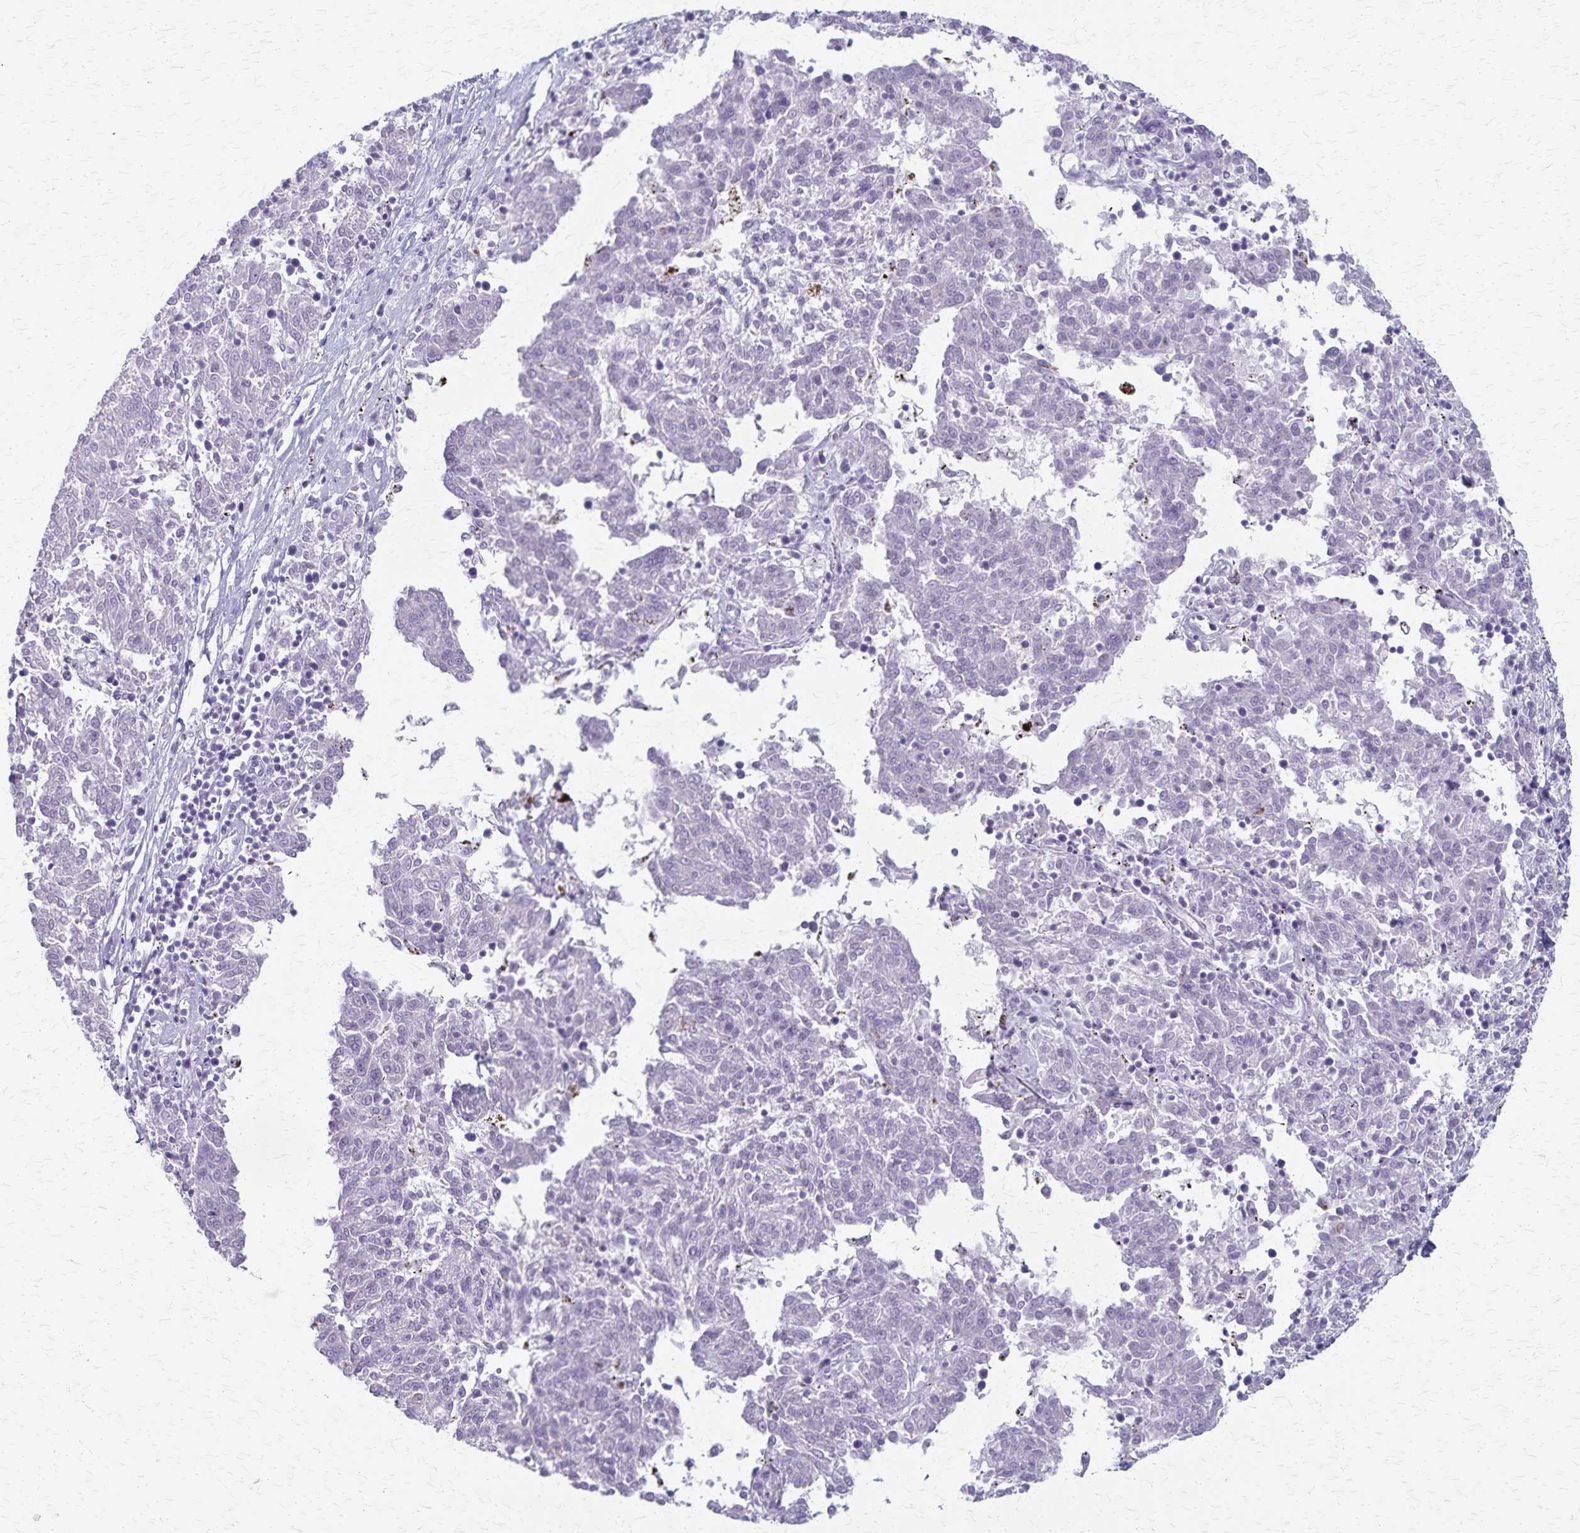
{"staining": {"intensity": "negative", "quantity": "none", "location": "none"}, "tissue": "melanoma", "cell_type": "Tumor cells", "image_type": "cancer", "snomed": [{"axis": "morphology", "description": "Malignant melanoma, NOS"}, {"axis": "topography", "description": "Skin"}], "caption": "There is no significant positivity in tumor cells of malignant melanoma.", "gene": "RASL10B", "patient": {"sex": "female", "age": 72}}